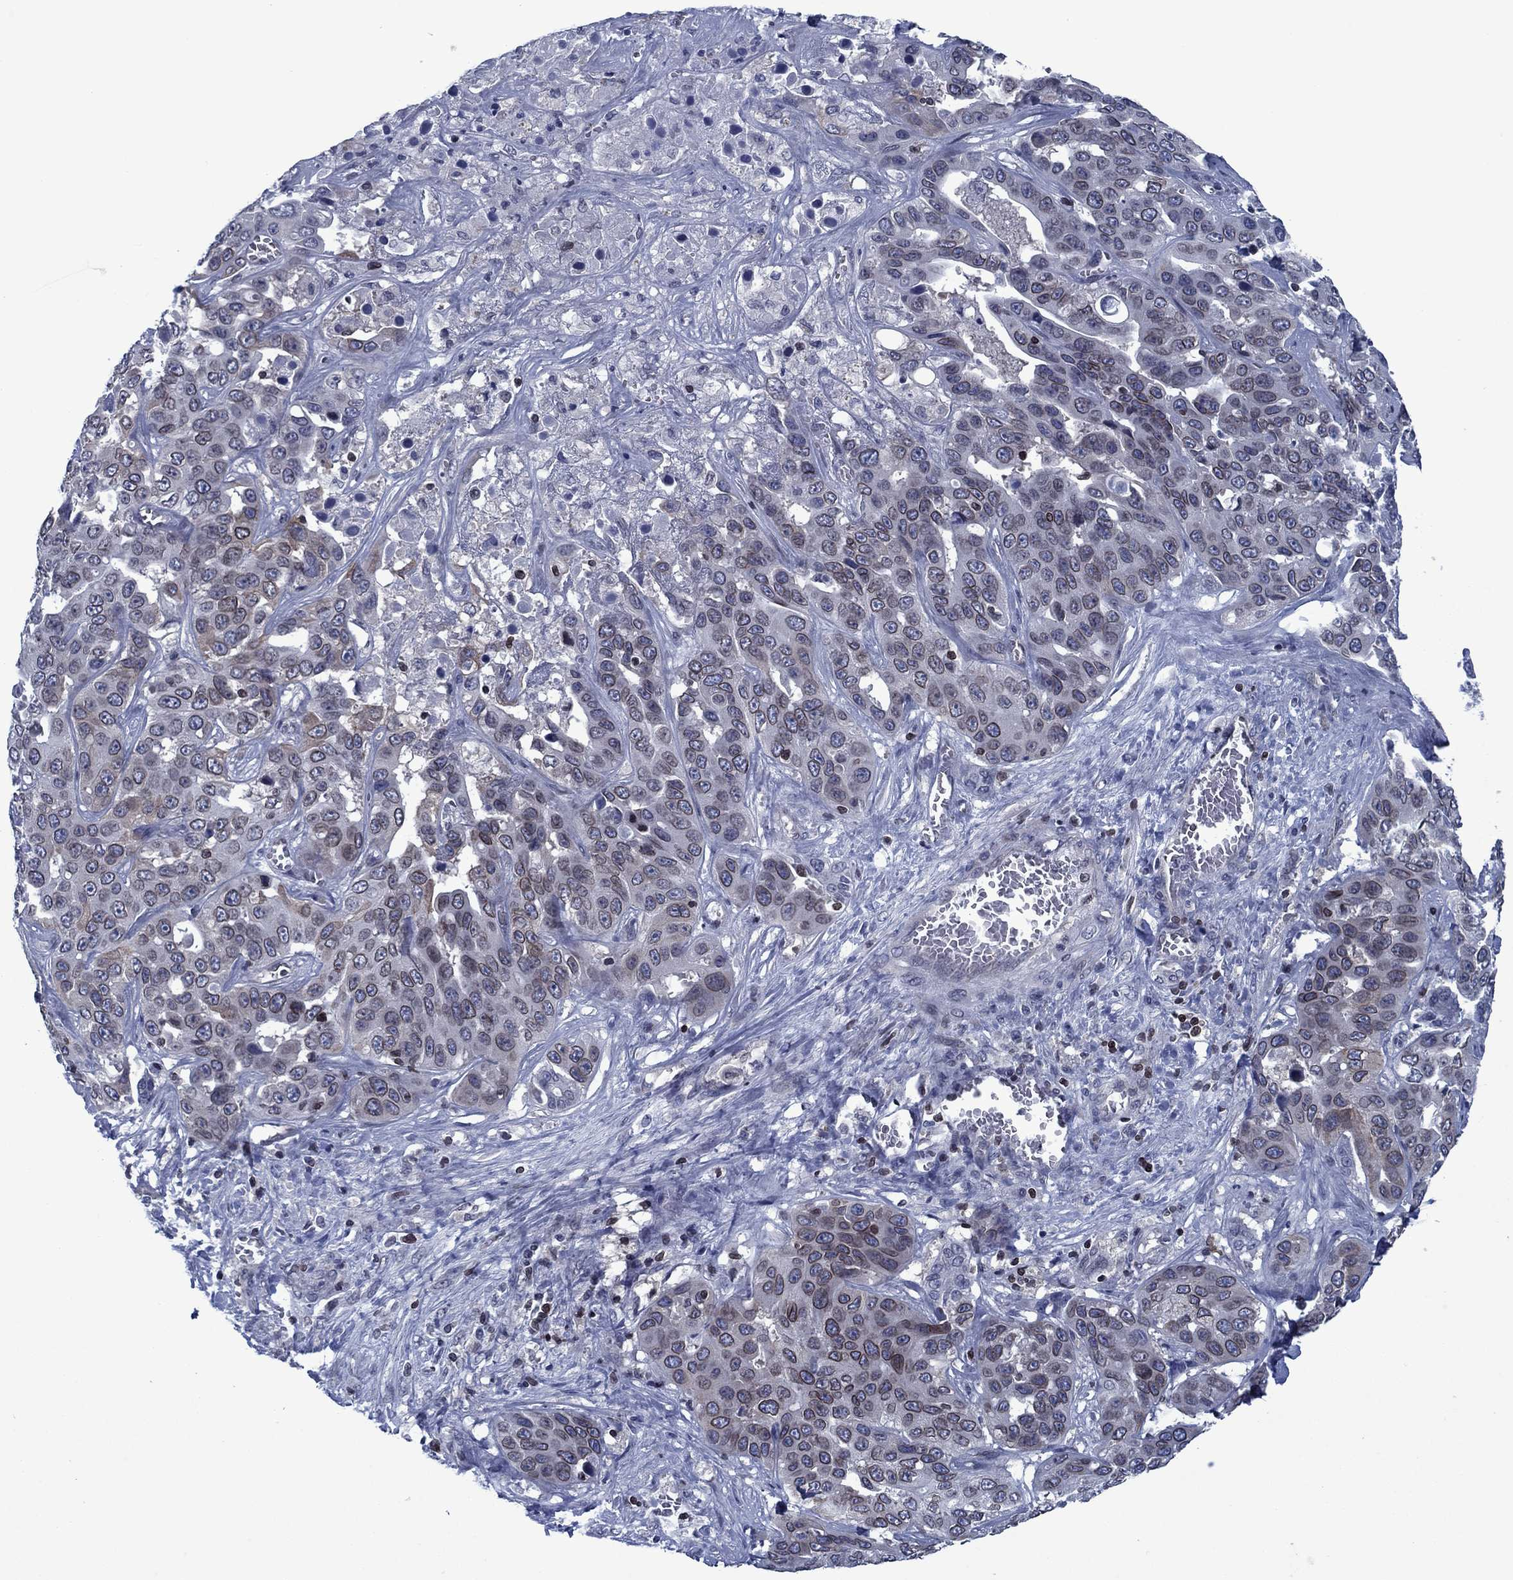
{"staining": {"intensity": "moderate", "quantity": "<25%", "location": "cytoplasmic/membranous,nuclear"}, "tissue": "liver cancer", "cell_type": "Tumor cells", "image_type": "cancer", "snomed": [{"axis": "morphology", "description": "Cholangiocarcinoma"}, {"axis": "topography", "description": "Liver"}], "caption": "An immunohistochemistry image of tumor tissue is shown. Protein staining in brown shows moderate cytoplasmic/membranous and nuclear positivity in cholangiocarcinoma (liver) within tumor cells.", "gene": "SLA", "patient": {"sex": "female", "age": 52}}